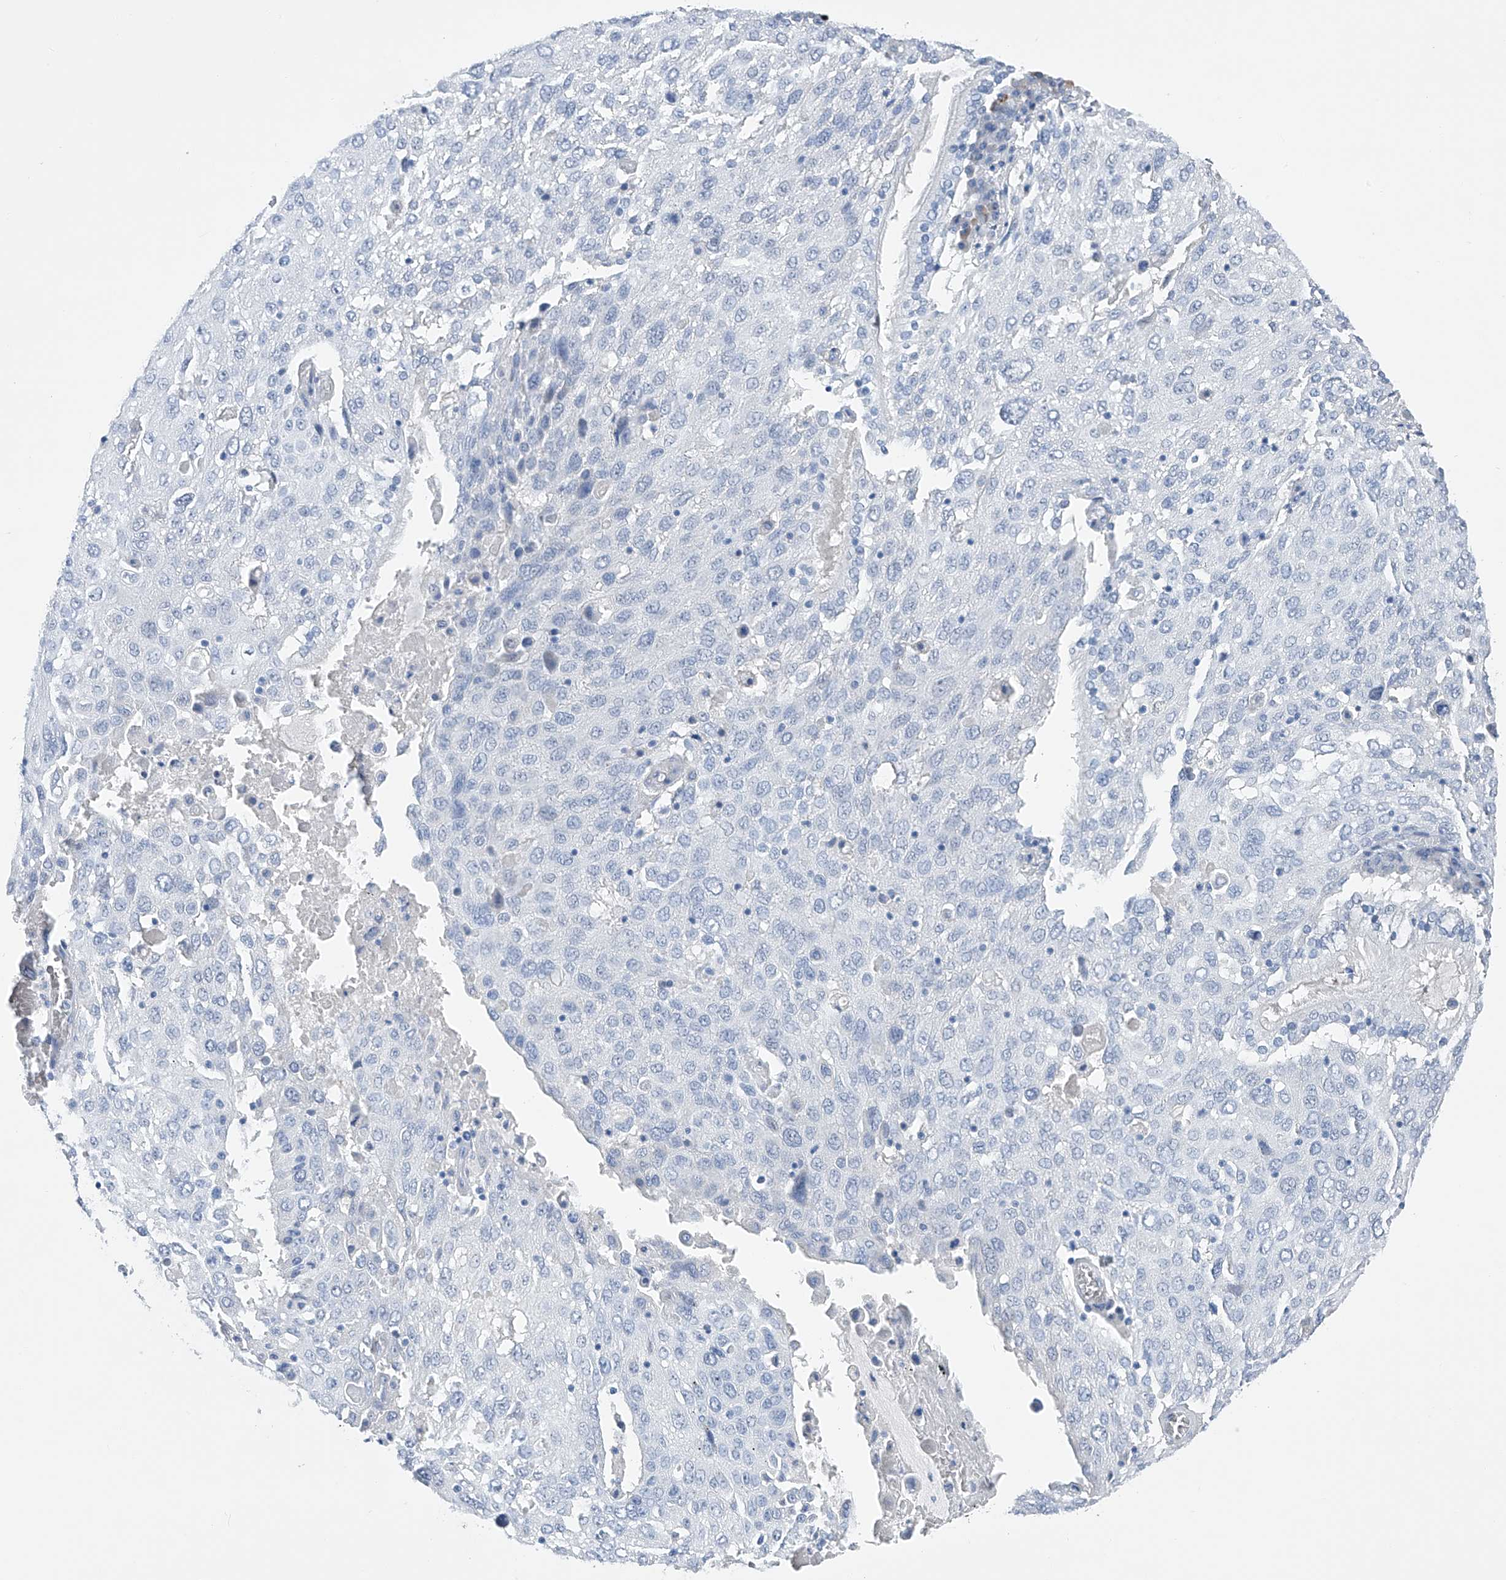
{"staining": {"intensity": "negative", "quantity": "none", "location": "none"}, "tissue": "lung cancer", "cell_type": "Tumor cells", "image_type": "cancer", "snomed": [{"axis": "morphology", "description": "Squamous cell carcinoma, NOS"}, {"axis": "topography", "description": "Lung"}], "caption": "This is a histopathology image of immunohistochemistry staining of lung cancer (squamous cell carcinoma), which shows no expression in tumor cells. (Immunohistochemistry (ihc), brightfield microscopy, high magnification).", "gene": "ADRA1A", "patient": {"sex": "male", "age": 65}}